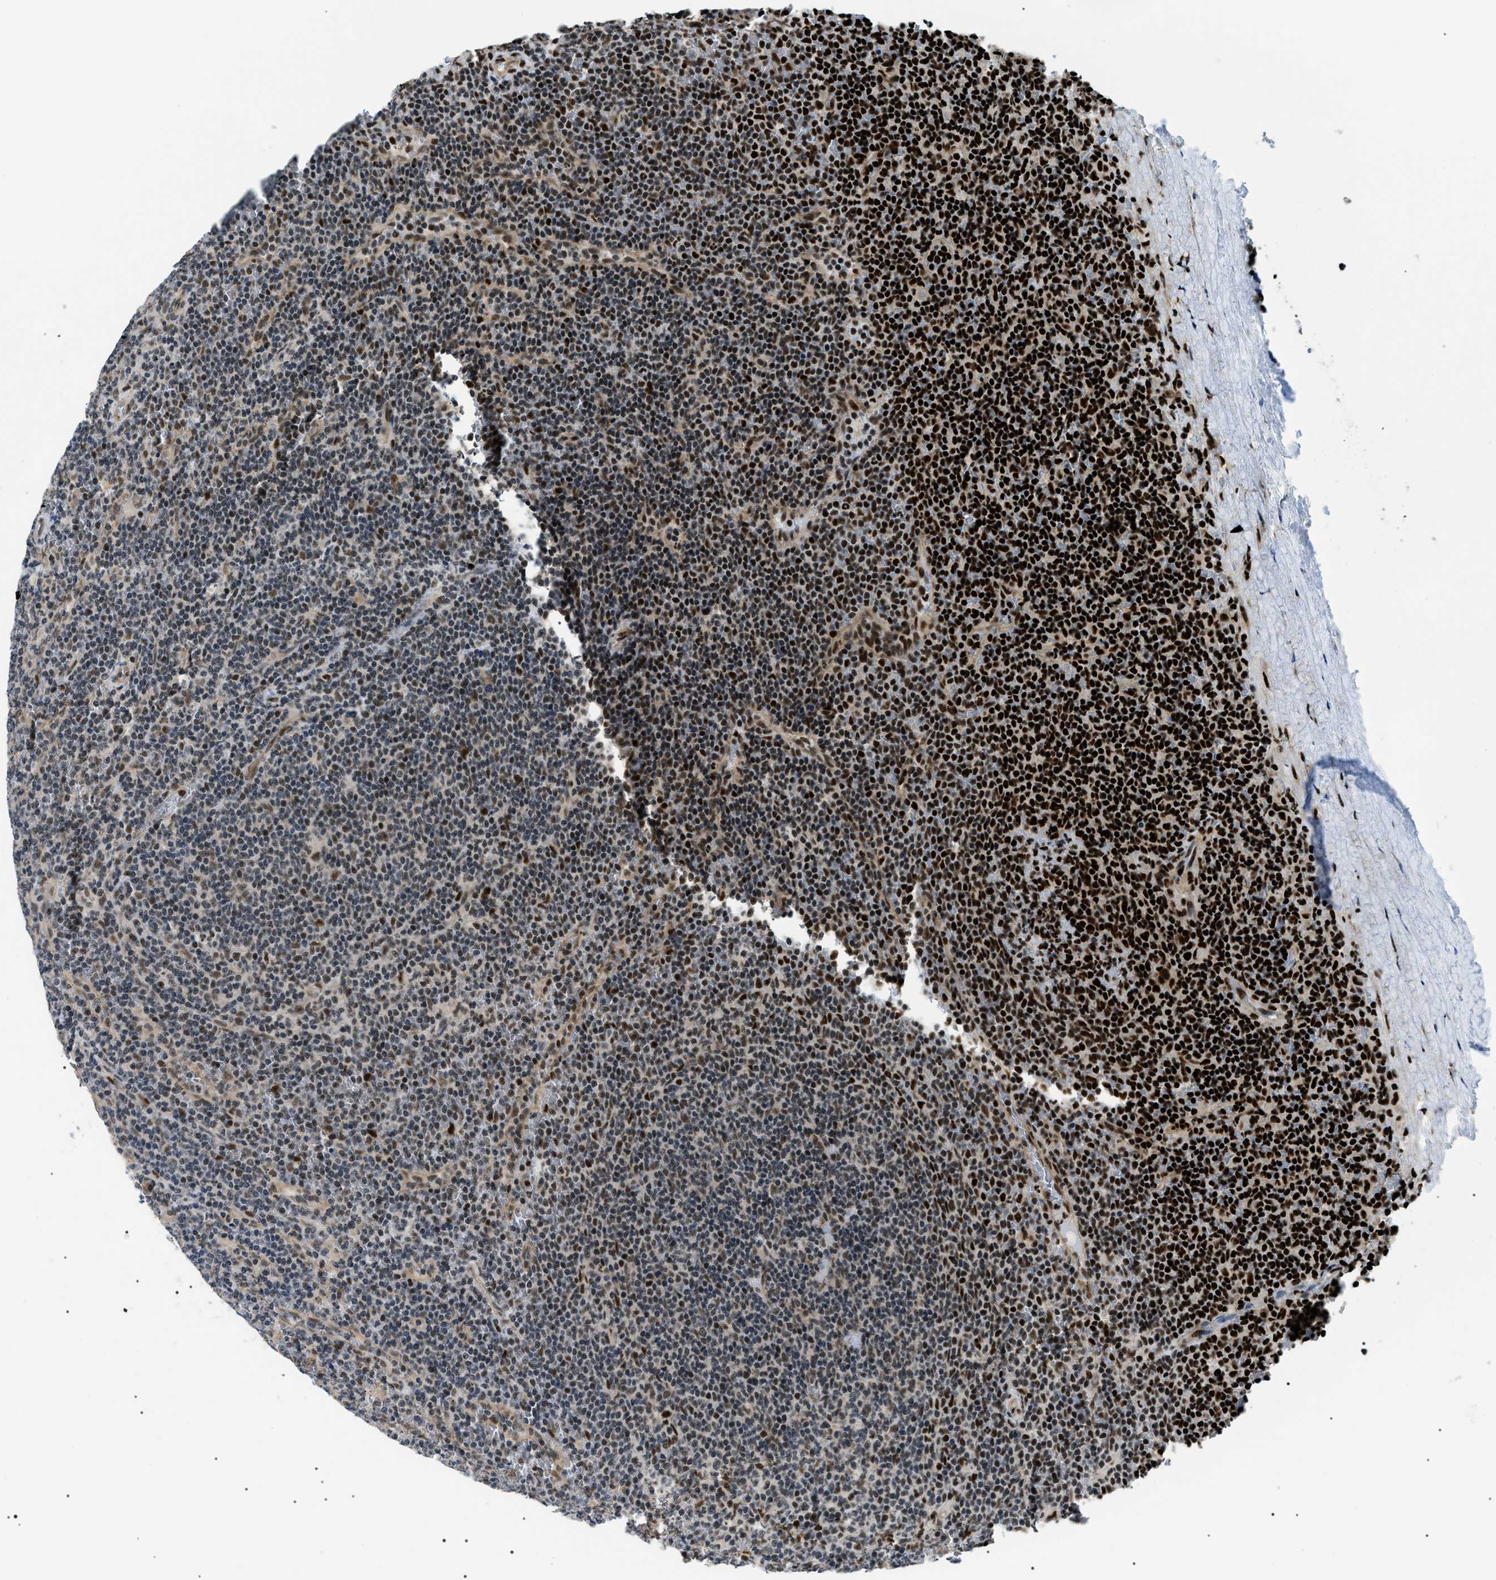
{"staining": {"intensity": "strong", "quantity": "25%-75%", "location": "nuclear"}, "tissue": "lymphoma", "cell_type": "Tumor cells", "image_type": "cancer", "snomed": [{"axis": "morphology", "description": "Malignant lymphoma, non-Hodgkin's type, Low grade"}, {"axis": "topography", "description": "Spleen"}], "caption": "An immunohistochemistry (IHC) micrograph of neoplastic tissue is shown. Protein staining in brown labels strong nuclear positivity in lymphoma within tumor cells.", "gene": "CWC25", "patient": {"sex": "female", "age": 50}}